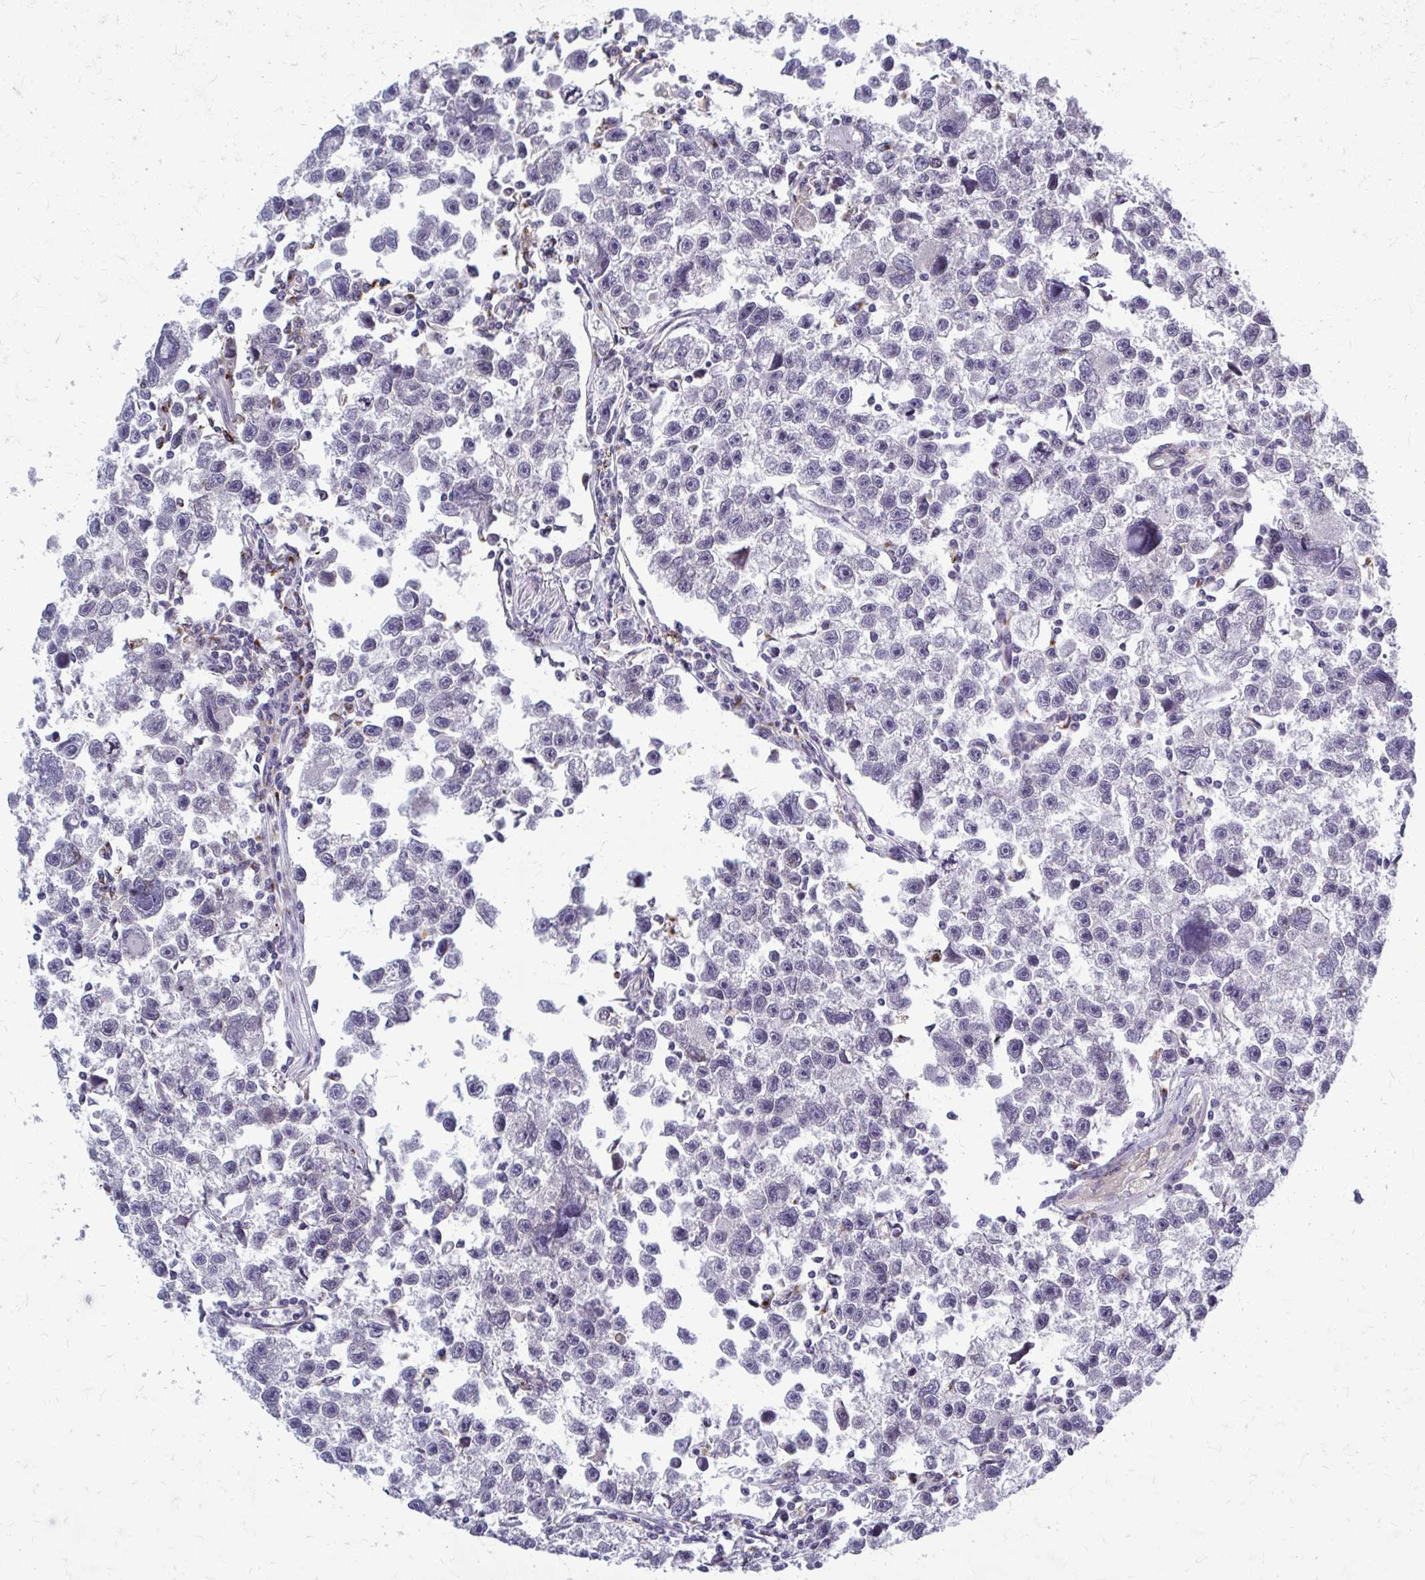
{"staining": {"intensity": "negative", "quantity": "none", "location": "none"}, "tissue": "testis cancer", "cell_type": "Tumor cells", "image_type": "cancer", "snomed": [{"axis": "morphology", "description": "Seminoma, NOS"}, {"axis": "topography", "description": "Testis"}], "caption": "Protein analysis of seminoma (testis) displays no significant positivity in tumor cells.", "gene": "MCRIP2", "patient": {"sex": "male", "age": 26}}